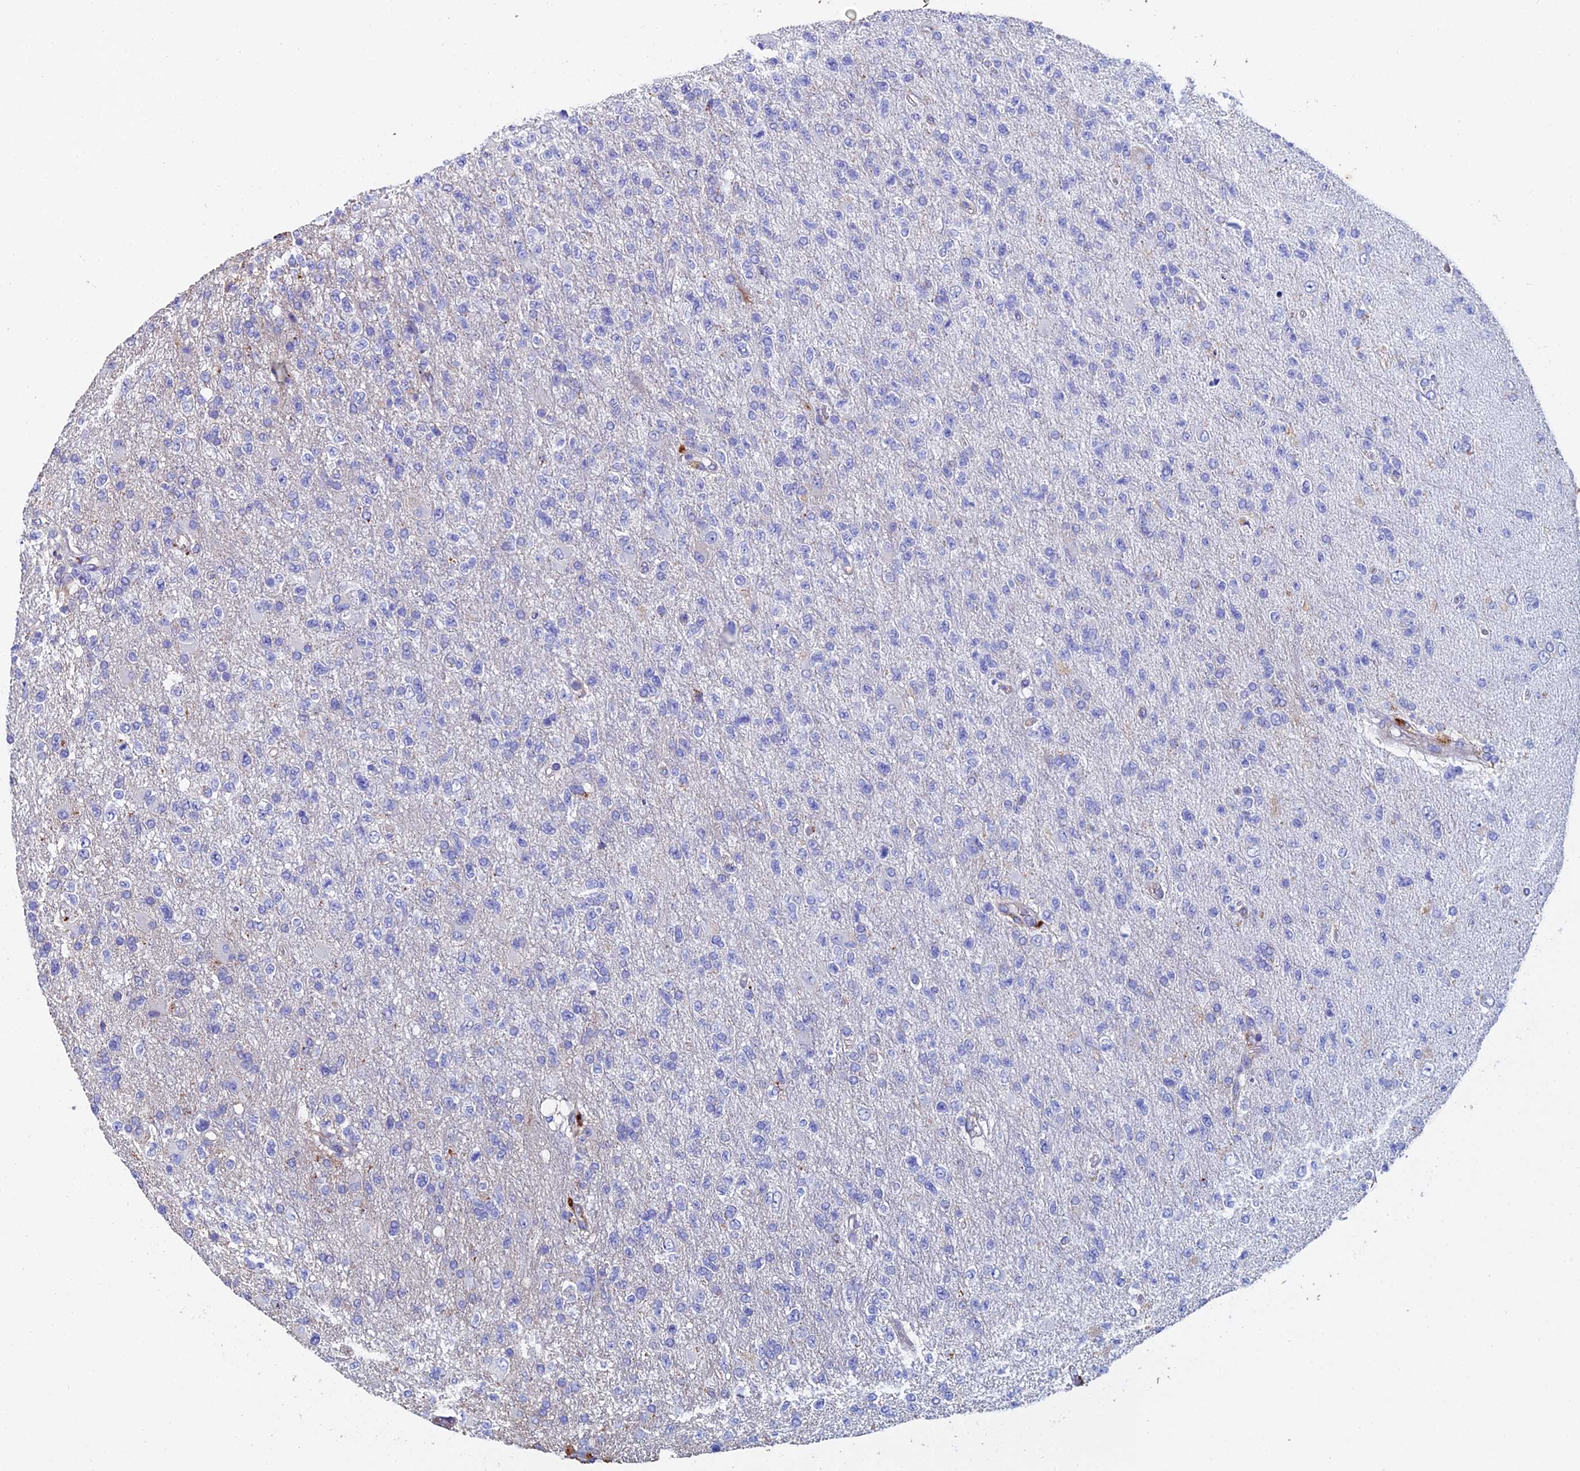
{"staining": {"intensity": "negative", "quantity": "none", "location": "none"}, "tissue": "glioma", "cell_type": "Tumor cells", "image_type": "cancer", "snomed": [{"axis": "morphology", "description": "Glioma, malignant, High grade"}, {"axis": "topography", "description": "Brain"}], "caption": "This photomicrograph is of malignant glioma (high-grade) stained with IHC to label a protein in brown with the nuclei are counter-stained blue. There is no staining in tumor cells.", "gene": "C6", "patient": {"sex": "male", "age": 56}}